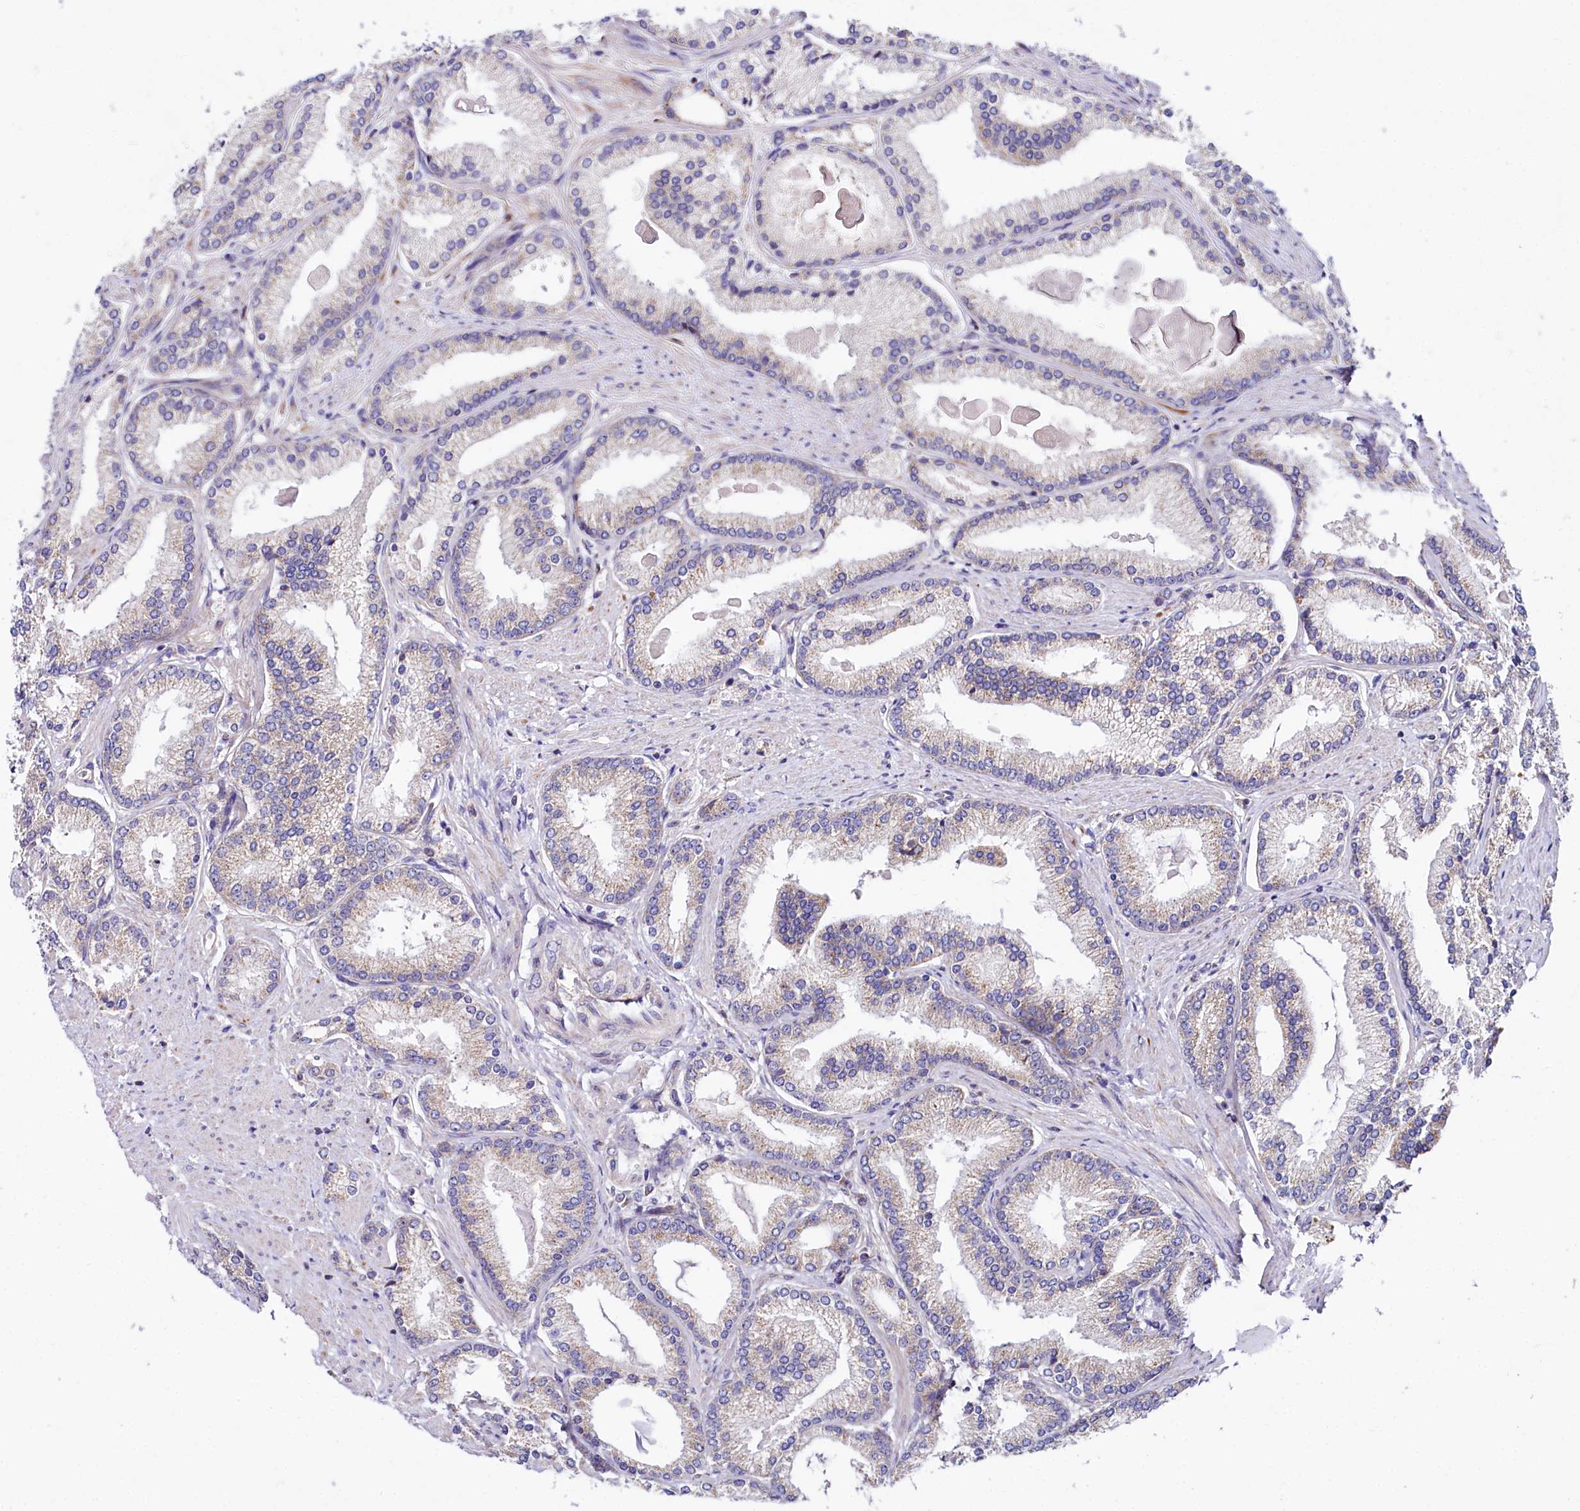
{"staining": {"intensity": "weak", "quantity": "25%-75%", "location": "cytoplasmic/membranous"}, "tissue": "prostate cancer", "cell_type": "Tumor cells", "image_type": "cancer", "snomed": [{"axis": "morphology", "description": "Adenocarcinoma, High grade"}, {"axis": "topography", "description": "Prostate"}], "caption": "A micrograph of prostate cancer (adenocarcinoma (high-grade)) stained for a protein shows weak cytoplasmic/membranous brown staining in tumor cells. The staining was performed using DAB (3,3'-diaminobenzidine), with brown indicating positive protein expression. Nuclei are stained blue with hematoxylin.", "gene": "CEP295", "patient": {"sex": "male", "age": 66}}